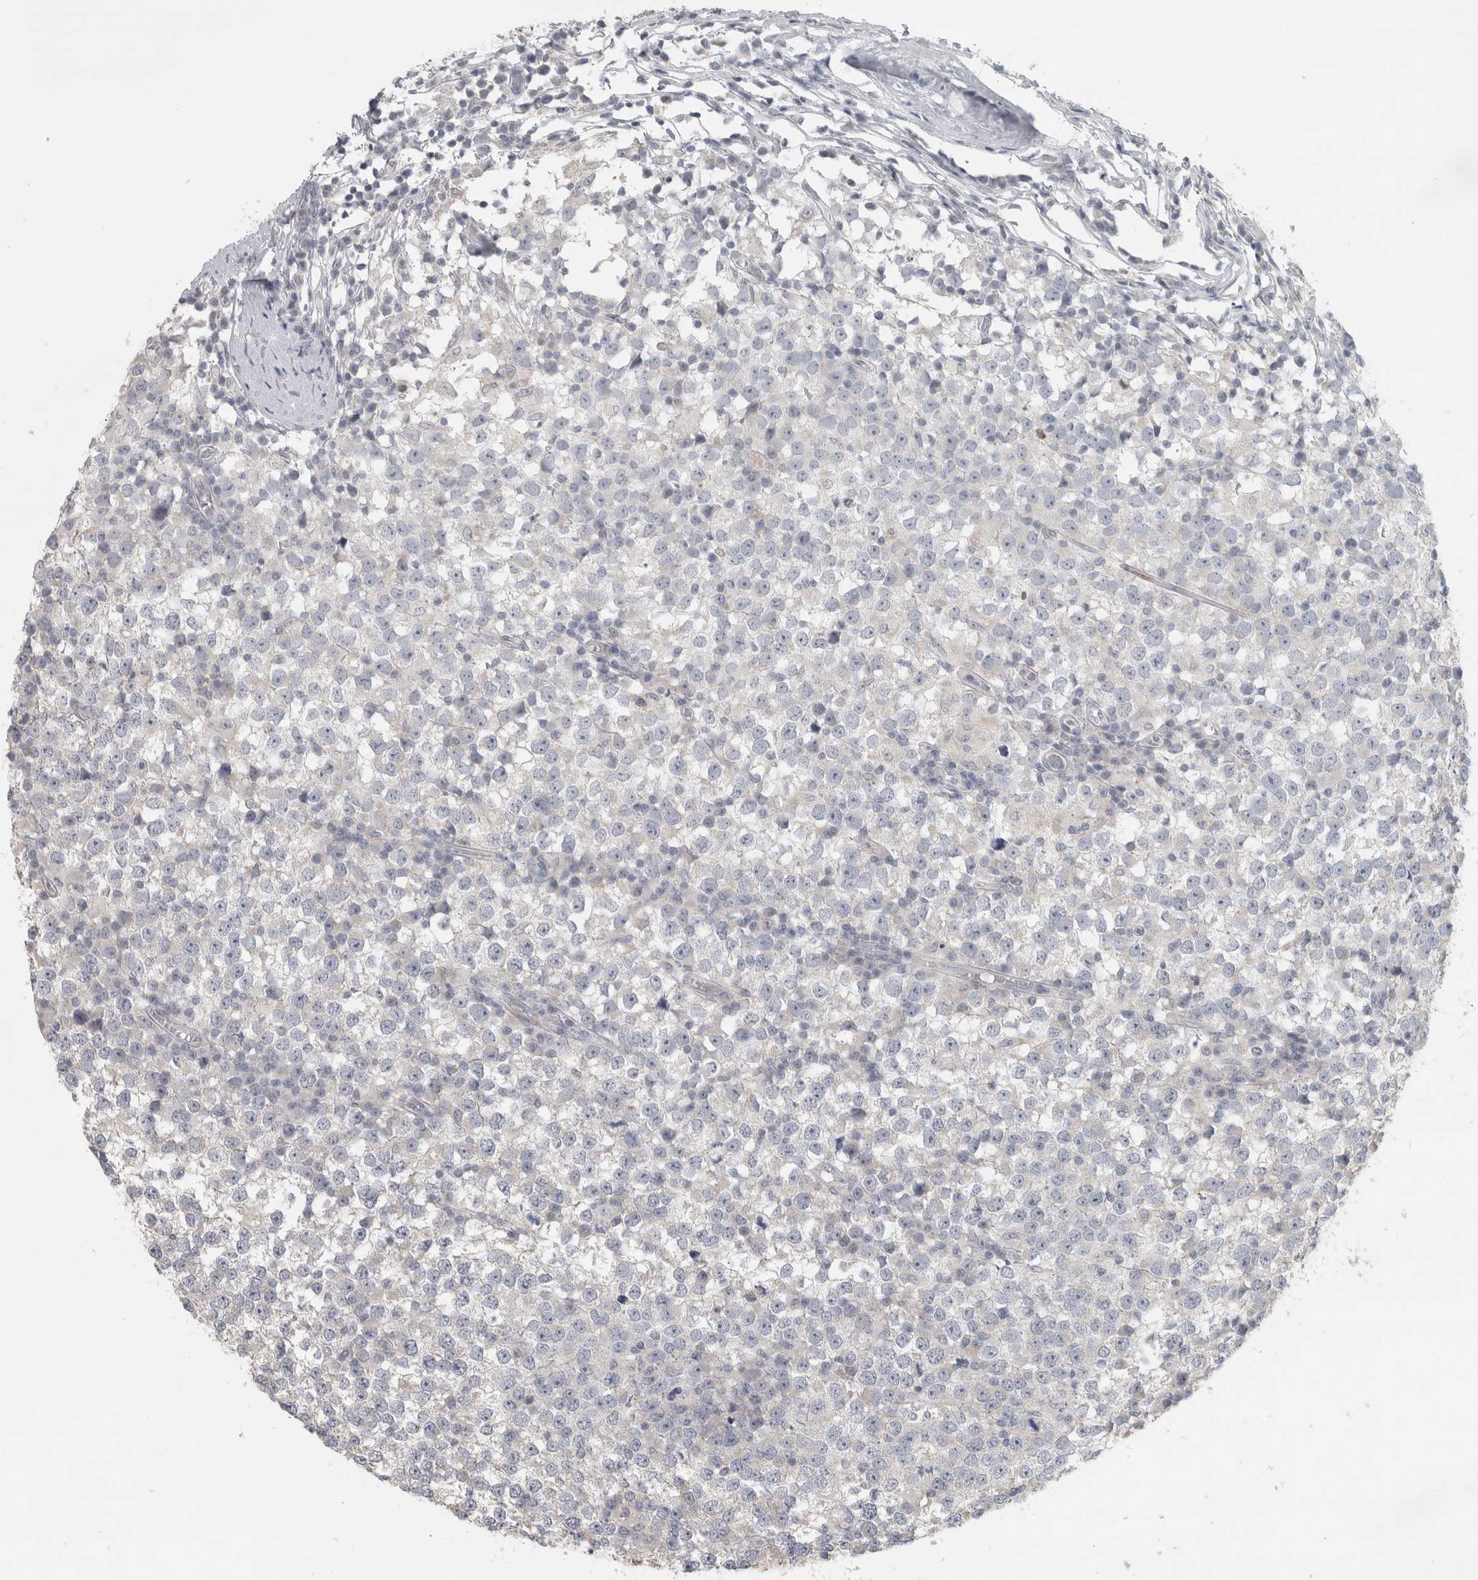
{"staining": {"intensity": "negative", "quantity": "none", "location": "none"}, "tissue": "testis cancer", "cell_type": "Tumor cells", "image_type": "cancer", "snomed": [{"axis": "morphology", "description": "Seminoma, NOS"}, {"axis": "topography", "description": "Testis"}], "caption": "An IHC histopathology image of testis cancer is shown. There is no staining in tumor cells of testis cancer.", "gene": "PTPRN2", "patient": {"sex": "male", "age": 65}}